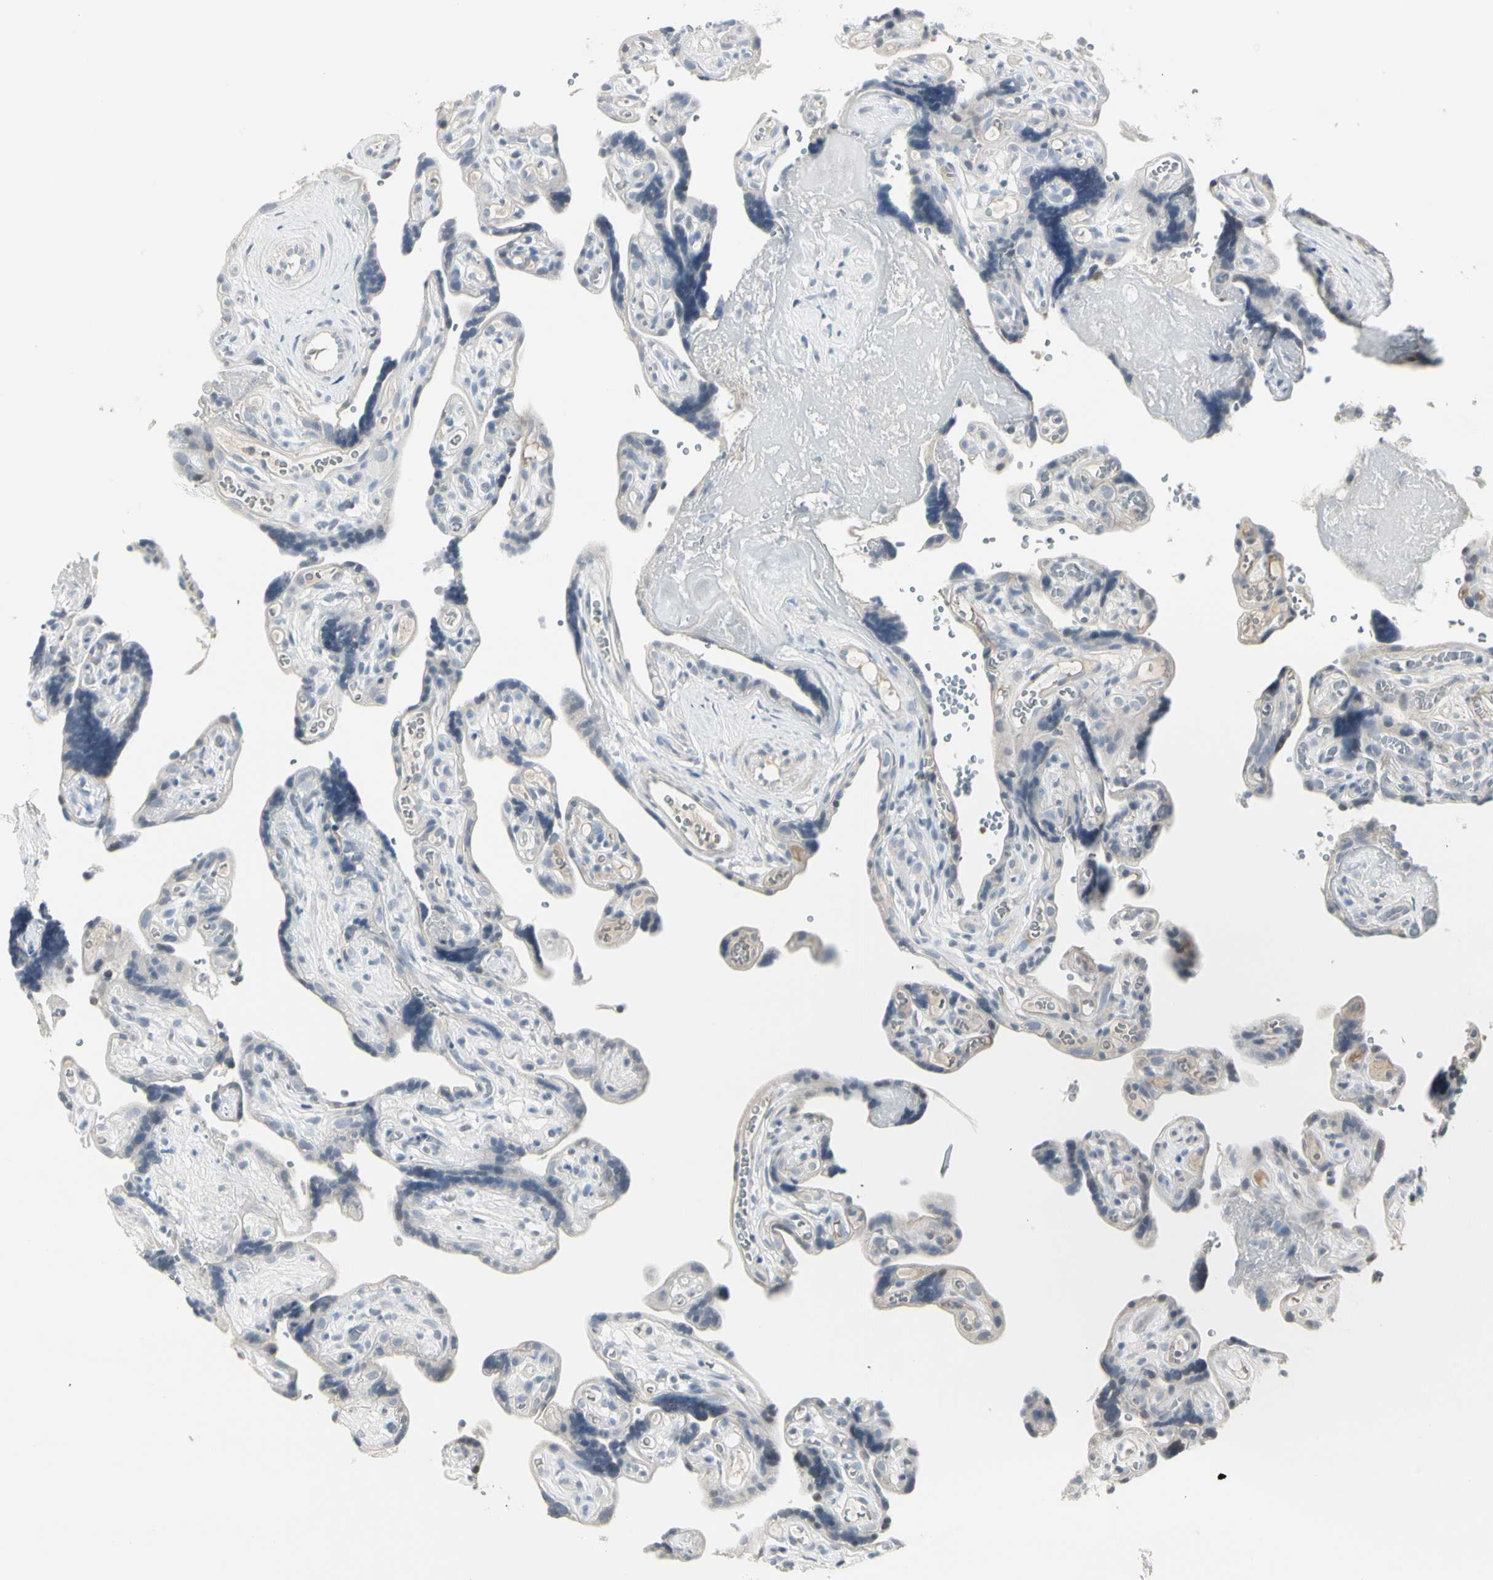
{"staining": {"intensity": "negative", "quantity": "none", "location": "none"}, "tissue": "placenta", "cell_type": "Decidual cells", "image_type": "normal", "snomed": [{"axis": "morphology", "description": "Normal tissue, NOS"}, {"axis": "topography", "description": "Placenta"}], "caption": "IHC of normal human placenta shows no expression in decidual cells.", "gene": "DMPK", "patient": {"sex": "female", "age": 30}}